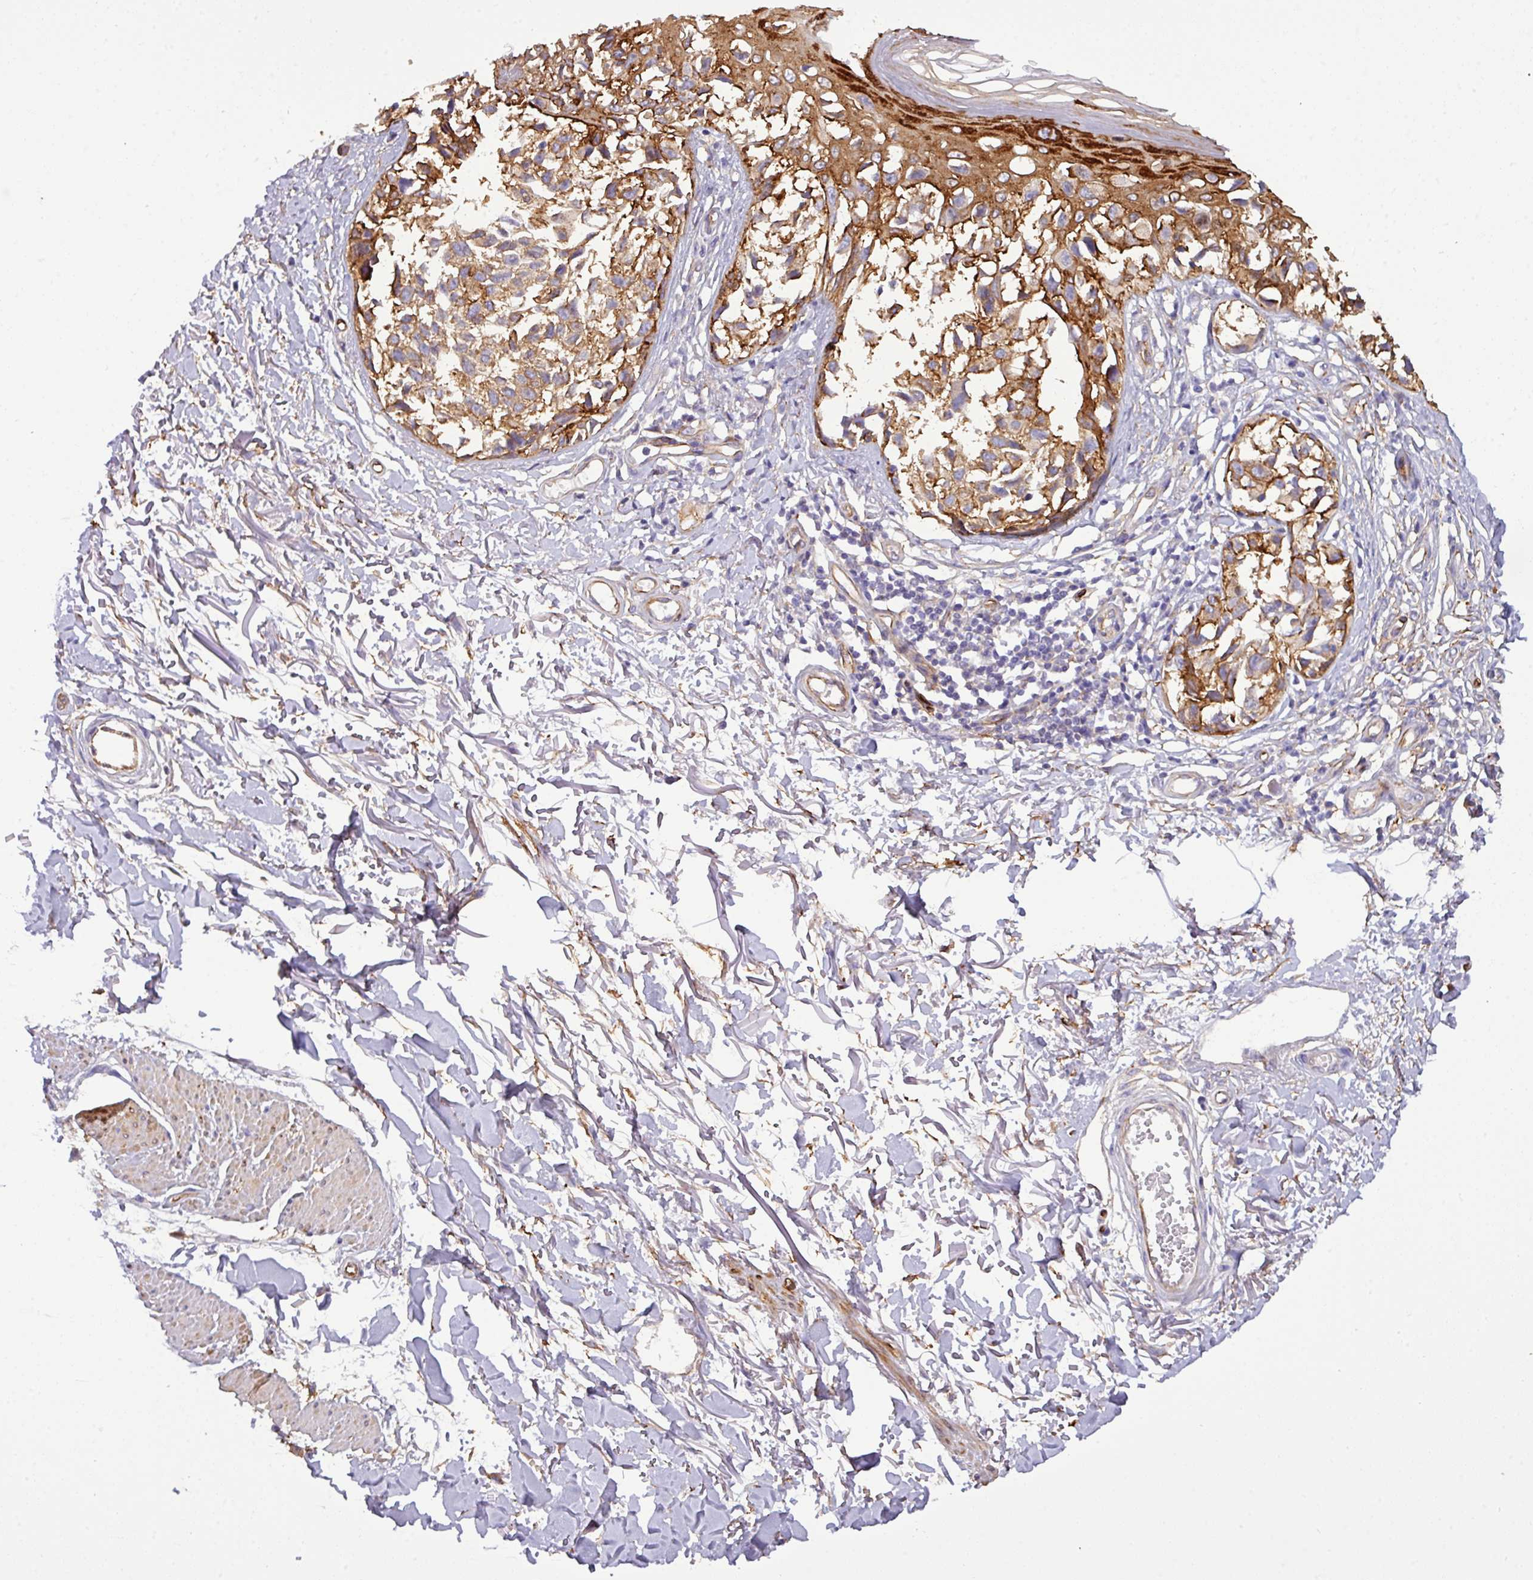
{"staining": {"intensity": "weak", "quantity": ">75%", "location": "cytoplasmic/membranous"}, "tissue": "melanoma", "cell_type": "Tumor cells", "image_type": "cancer", "snomed": [{"axis": "morphology", "description": "Malignant melanoma, NOS"}, {"axis": "topography", "description": "Skin"}], "caption": "A micrograph showing weak cytoplasmic/membranous staining in approximately >75% of tumor cells in malignant melanoma, as visualized by brown immunohistochemical staining.", "gene": "PARD6A", "patient": {"sex": "male", "age": 73}}